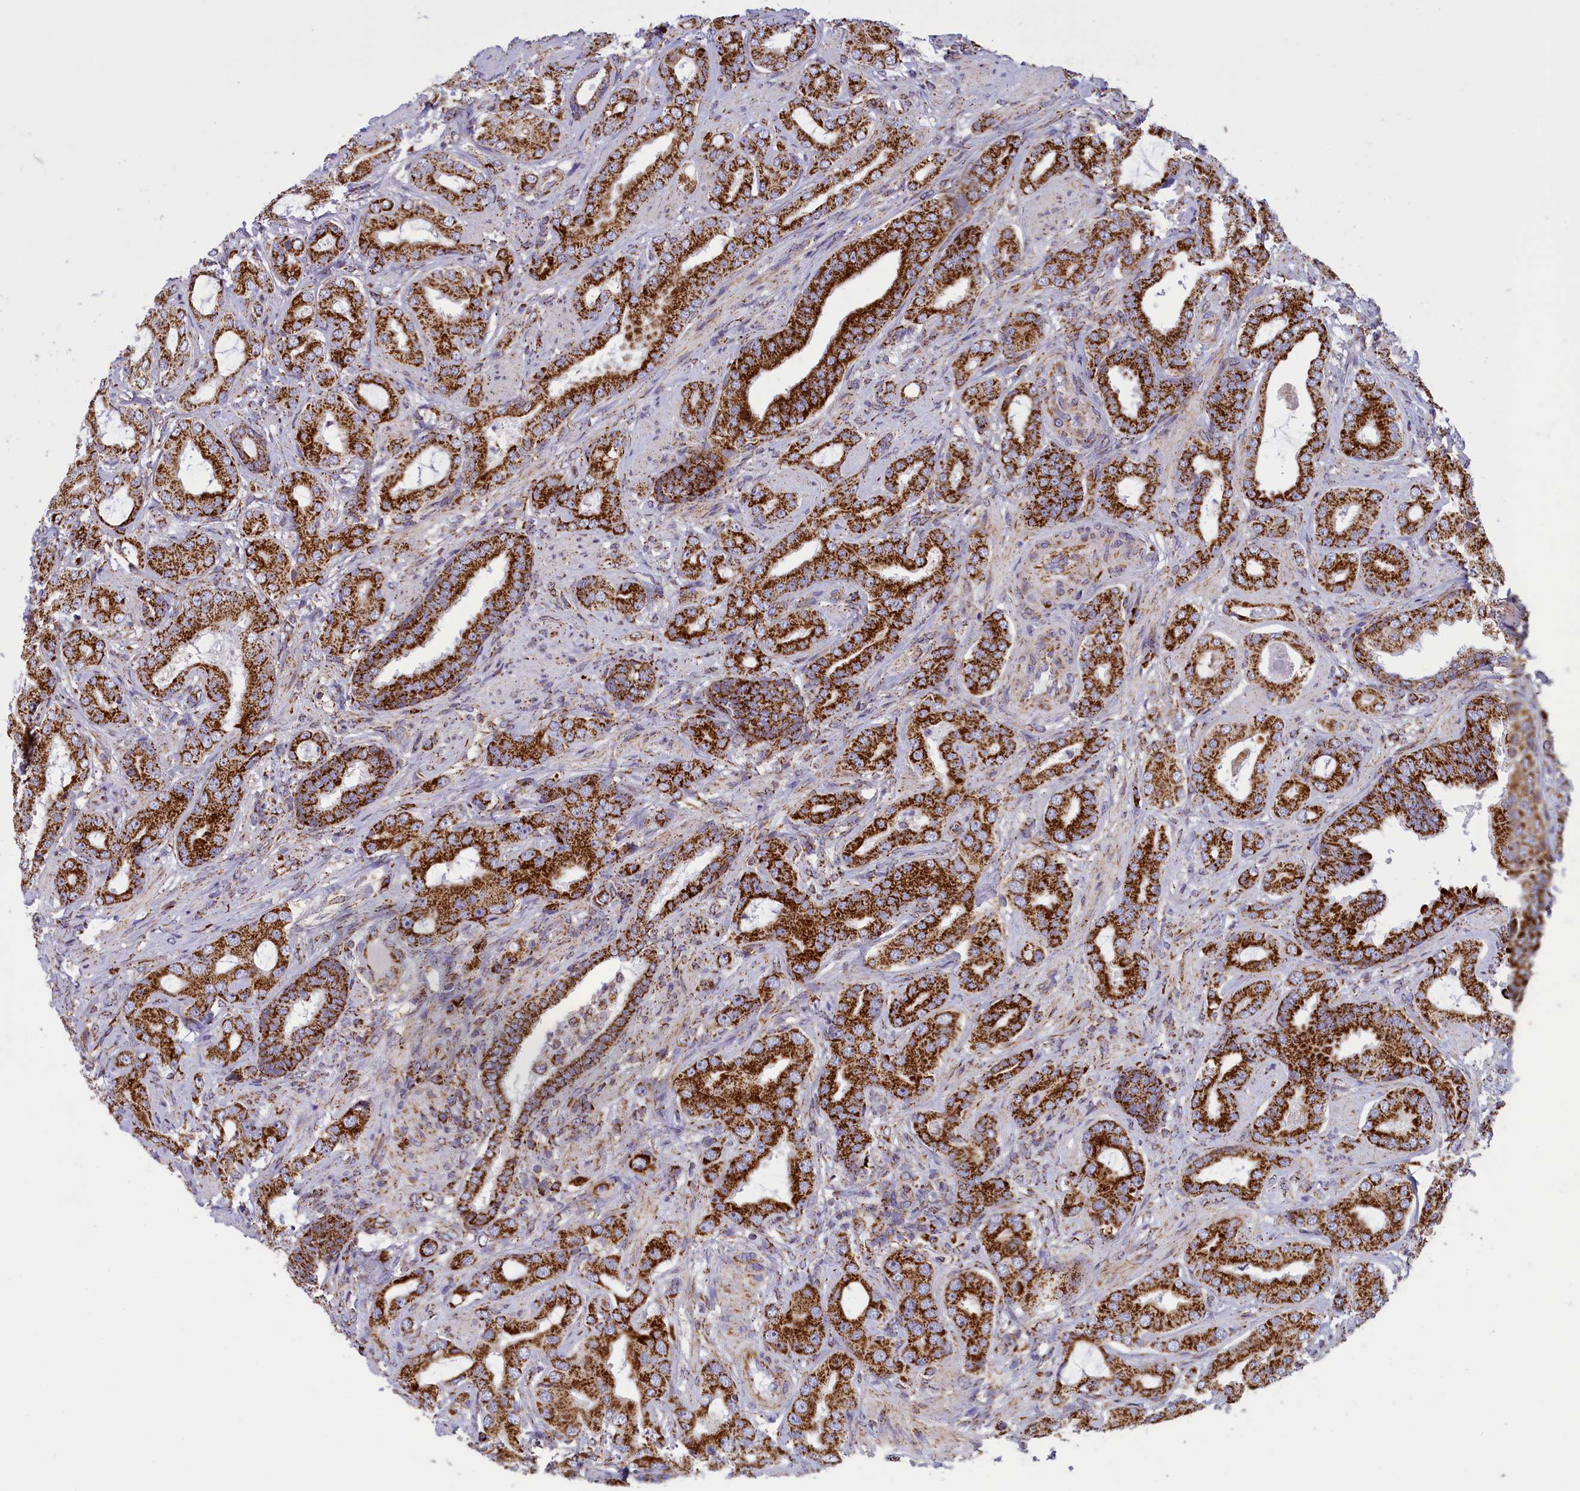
{"staining": {"intensity": "strong", "quantity": ">75%", "location": "cytoplasmic/membranous"}, "tissue": "prostate cancer", "cell_type": "Tumor cells", "image_type": "cancer", "snomed": [{"axis": "morphology", "description": "Adenocarcinoma, Low grade"}, {"axis": "topography", "description": "Prostate"}], "caption": "Immunohistochemical staining of human prostate cancer (low-grade adenocarcinoma) exhibits high levels of strong cytoplasmic/membranous expression in about >75% of tumor cells.", "gene": "ISOC2", "patient": {"sex": "male", "age": 57}}